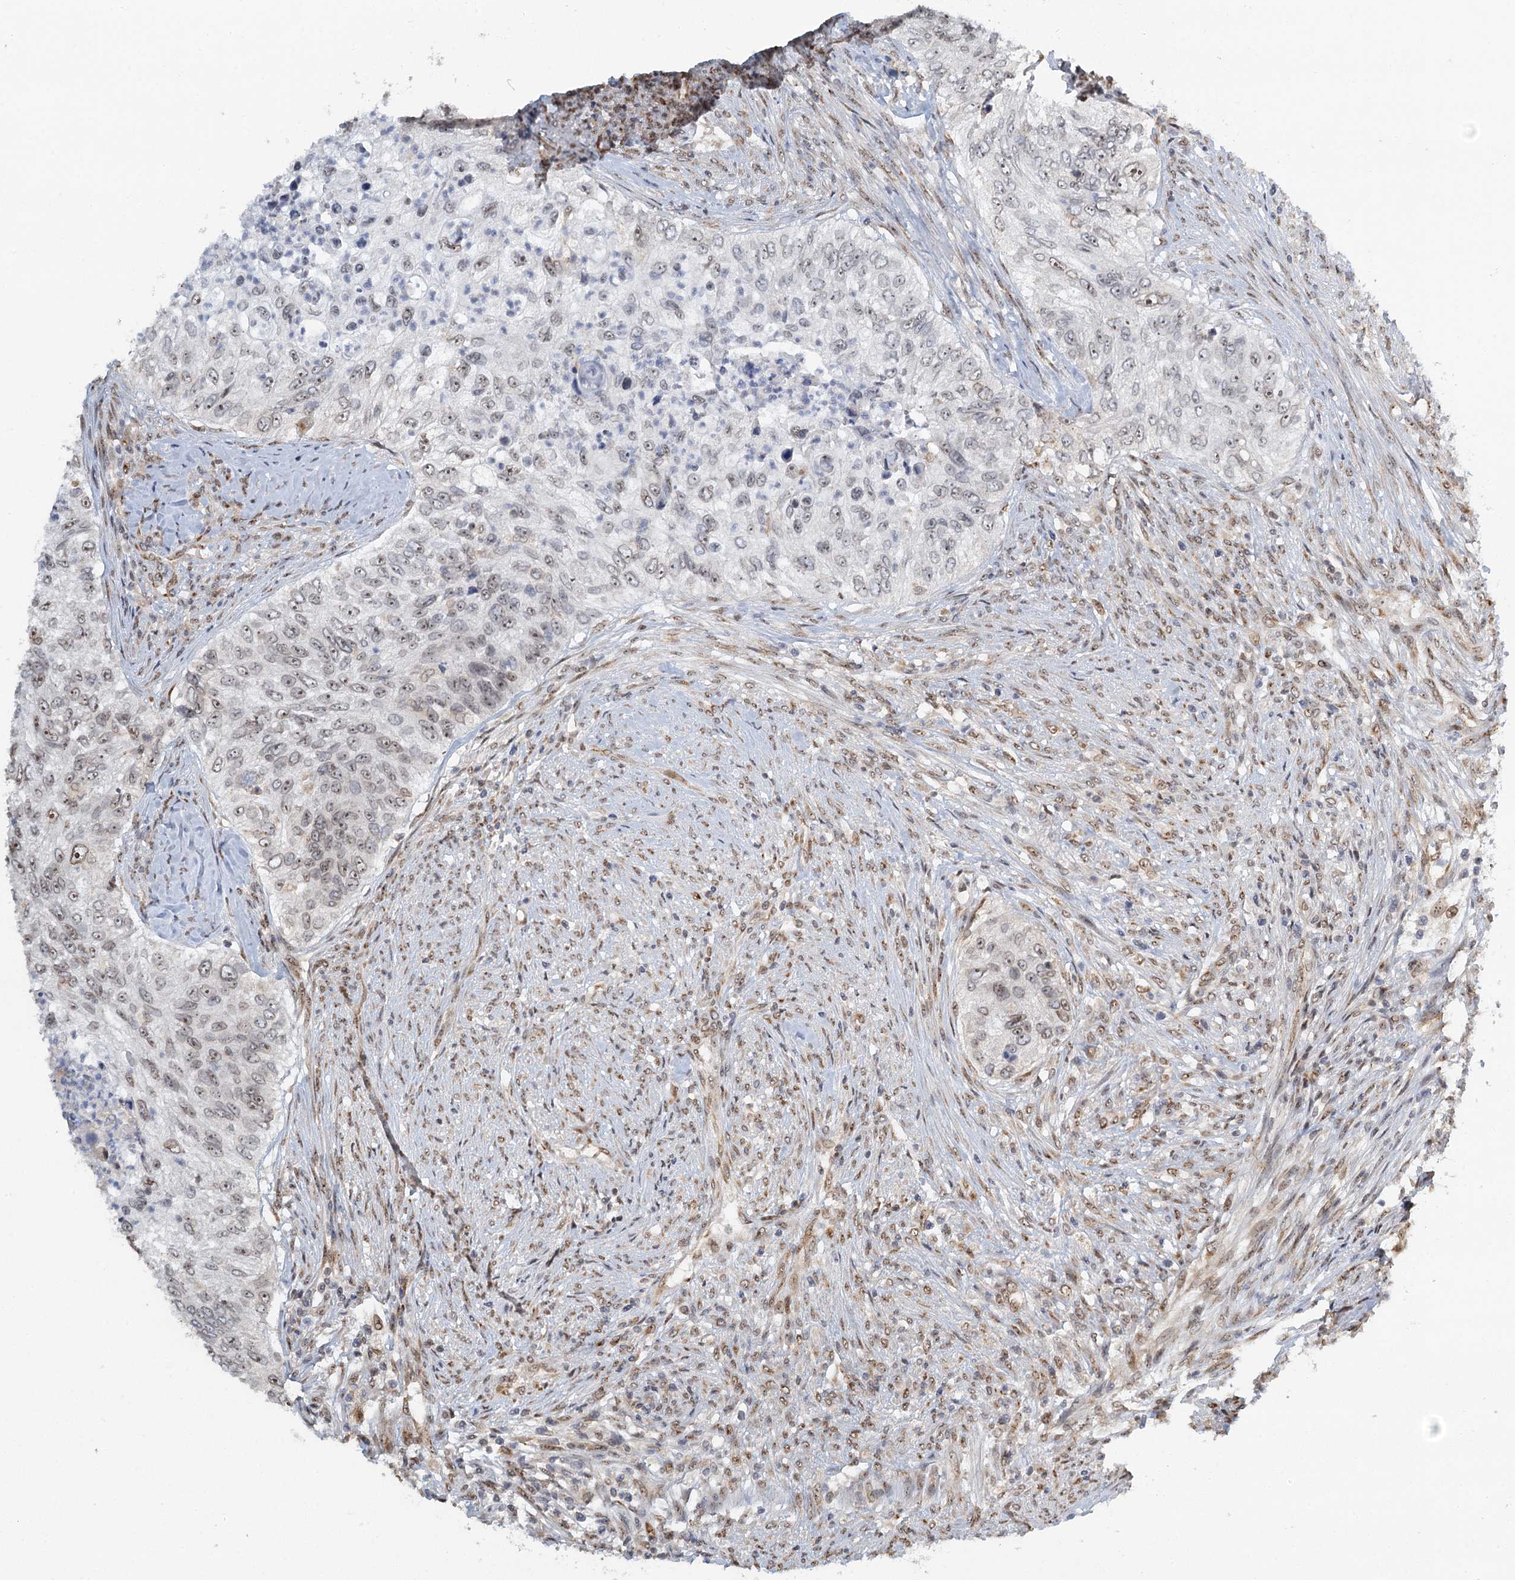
{"staining": {"intensity": "weak", "quantity": "<25%", "location": "nuclear"}, "tissue": "urothelial cancer", "cell_type": "Tumor cells", "image_type": "cancer", "snomed": [{"axis": "morphology", "description": "Urothelial carcinoma, High grade"}, {"axis": "topography", "description": "Urinary bladder"}], "caption": "The histopathology image displays no staining of tumor cells in urothelial carcinoma (high-grade). (Stains: DAB immunohistochemistry (IHC) with hematoxylin counter stain, Microscopy: brightfield microscopy at high magnification).", "gene": "TREX1", "patient": {"sex": "female", "age": 60}}